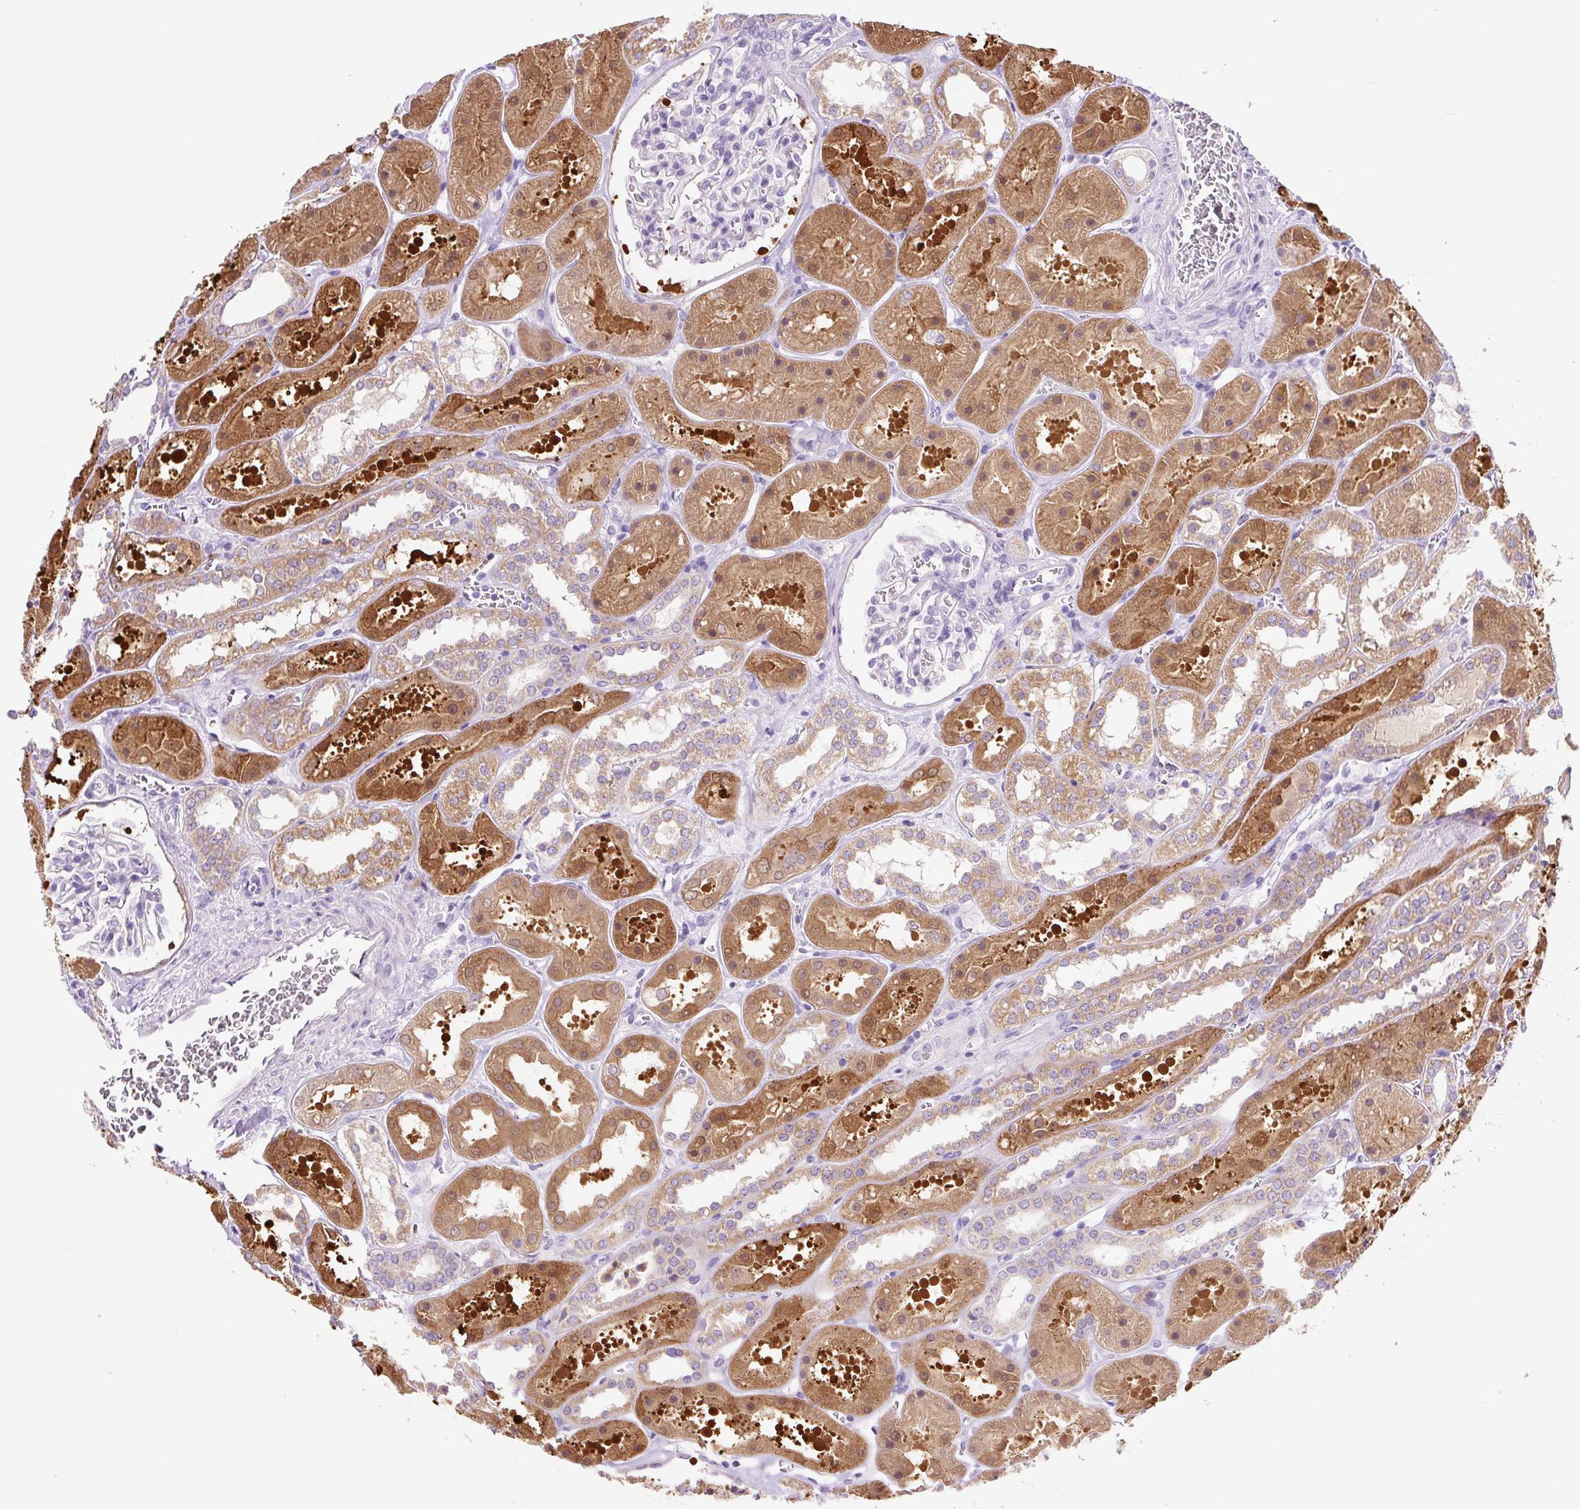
{"staining": {"intensity": "negative", "quantity": "none", "location": "none"}, "tissue": "kidney", "cell_type": "Cells in glomeruli", "image_type": "normal", "snomed": [{"axis": "morphology", "description": "Normal tissue, NOS"}, {"axis": "topography", "description": "Kidney"}], "caption": "Cells in glomeruli show no significant staining in normal kidney. Nuclei are stained in blue.", "gene": "NDST3", "patient": {"sex": "female", "age": 41}}